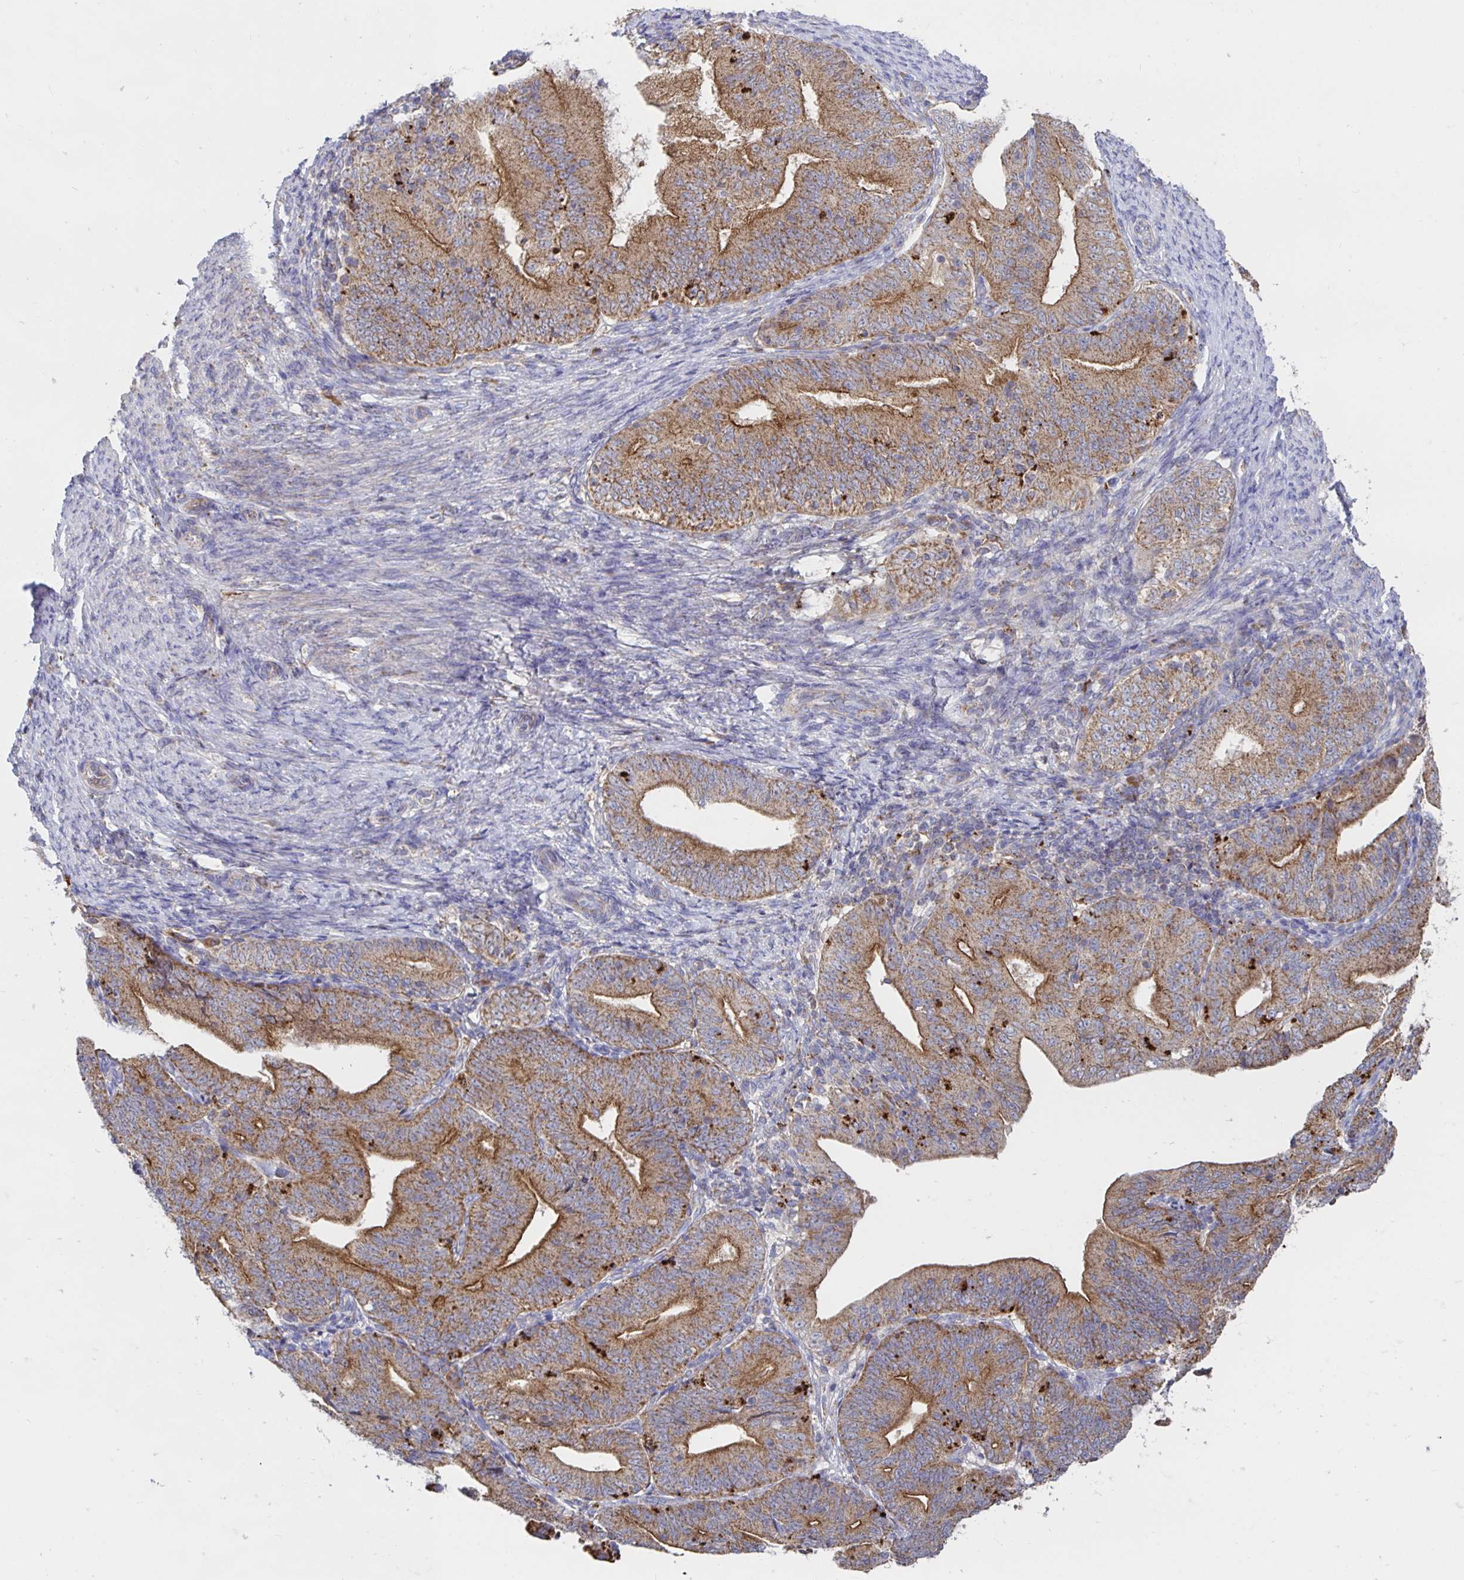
{"staining": {"intensity": "strong", "quantity": ">75%", "location": "cytoplasmic/membranous"}, "tissue": "endometrial cancer", "cell_type": "Tumor cells", "image_type": "cancer", "snomed": [{"axis": "morphology", "description": "Adenocarcinoma, NOS"}, {"axis": "topography", "description": "Endometrium"}], "caption": "An immunohistochemistry histopathology image of tumor tissue is shown. Protein staining in brown shows strong cytoplasmic/membranous positivity in endometrial adenocarcinoma within tumor cells. (Stains: DAB (3,3'-diaminobenzidine) in brown, nuclei in blue, Microscopy: brightfield microscopy at high magnification).", "gene": "PRDX3", "patient": {"sex": "female", "age": 70}}